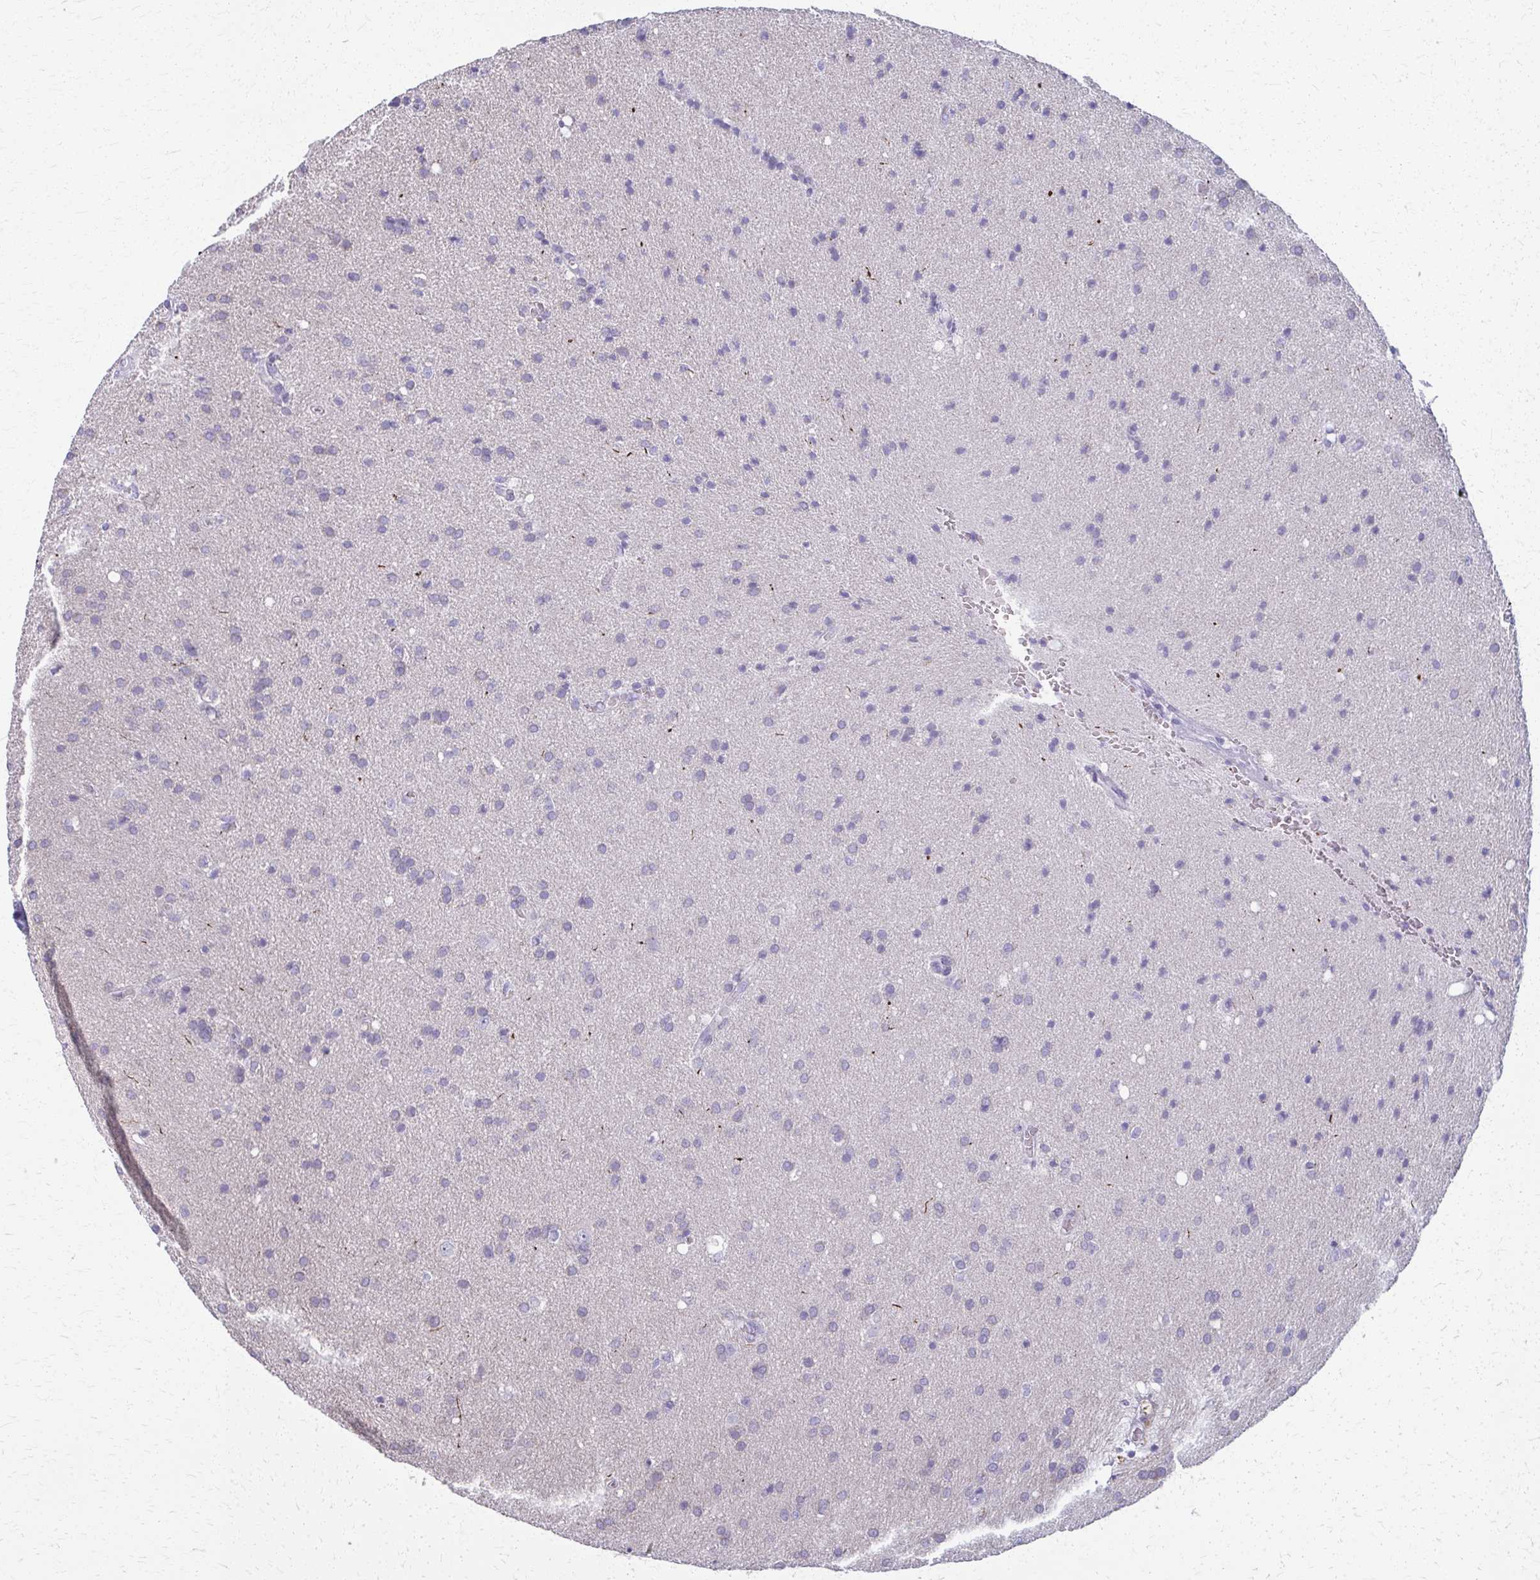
{"staining": {"intensity": "negative", "quantity": "none", "location": "none"}, "tissue": "glioma", "cell_type": "Tumor cells", "image_type": "cancer", "snomed": [{"axis": "morphology", "description": "Glioma, malignant, Low grade"}, {"axis": "topography", "description": "Brain"}], "caption": "Glioma stained for a protein using IHC exhibits no staining tumor cells.", "gene": "OR4M1", "patient": {"sex": "female", "age": 54}}